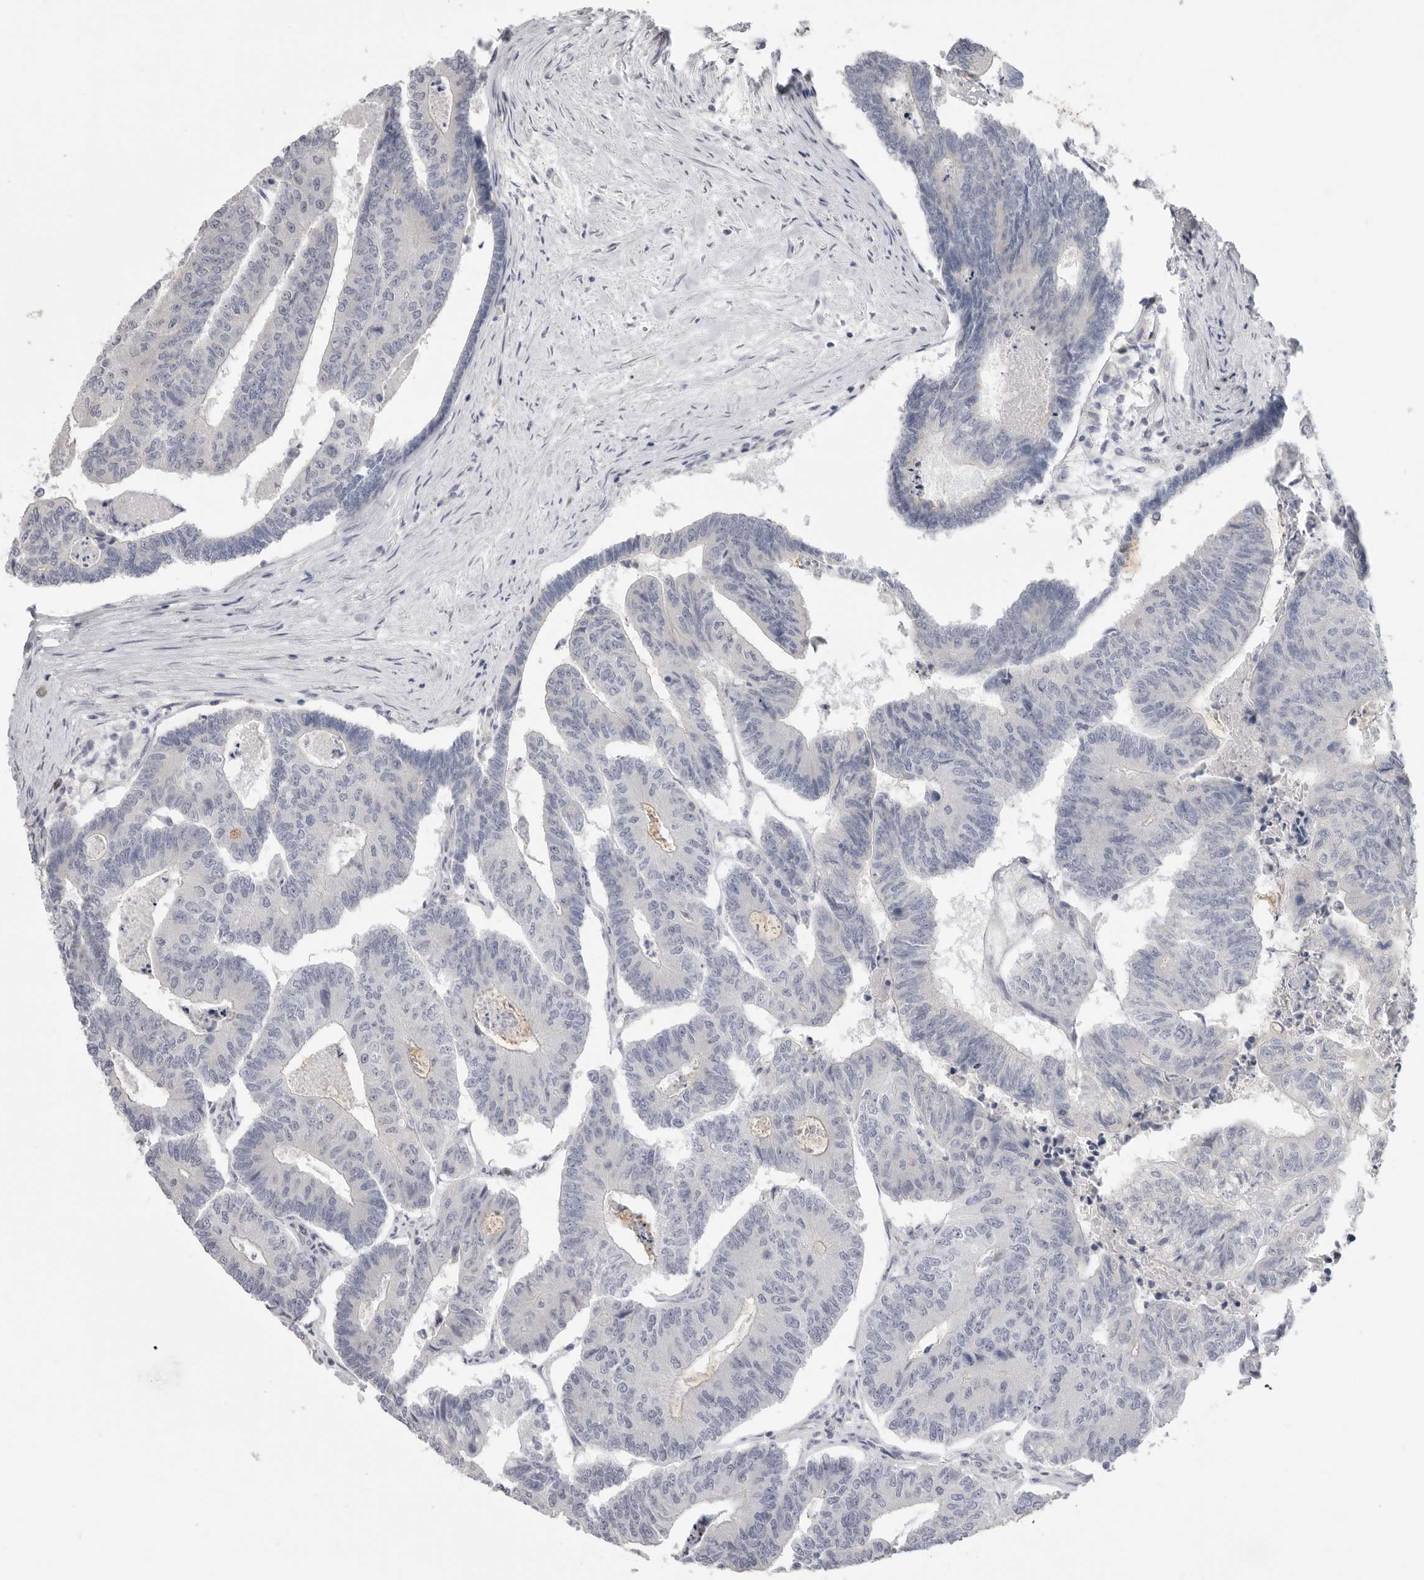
{"staining": {"intensity": "negative", "quantity": "none", "location": "none"}, "tissue": "colorectal cancer", "cell_type": "Tumor cells", "image_type": "cancer", "snomed": [{"axis": "morphology", "description": "Adenocarcinoma, NOS"}, {"axis": "topography", "description": "Colon"}], "caption": "Histopathology image shows no protein positivity in tumor cells of colorectal cancer tissue. (Stains: DAB (3,3'-diaminobenzidine) IHC with hematoxylin counter stain, Microscopy: brightfield microscopy at high magnification).", "gene": "XIRP1", "patient": {"sex": "female", "age": 67}}